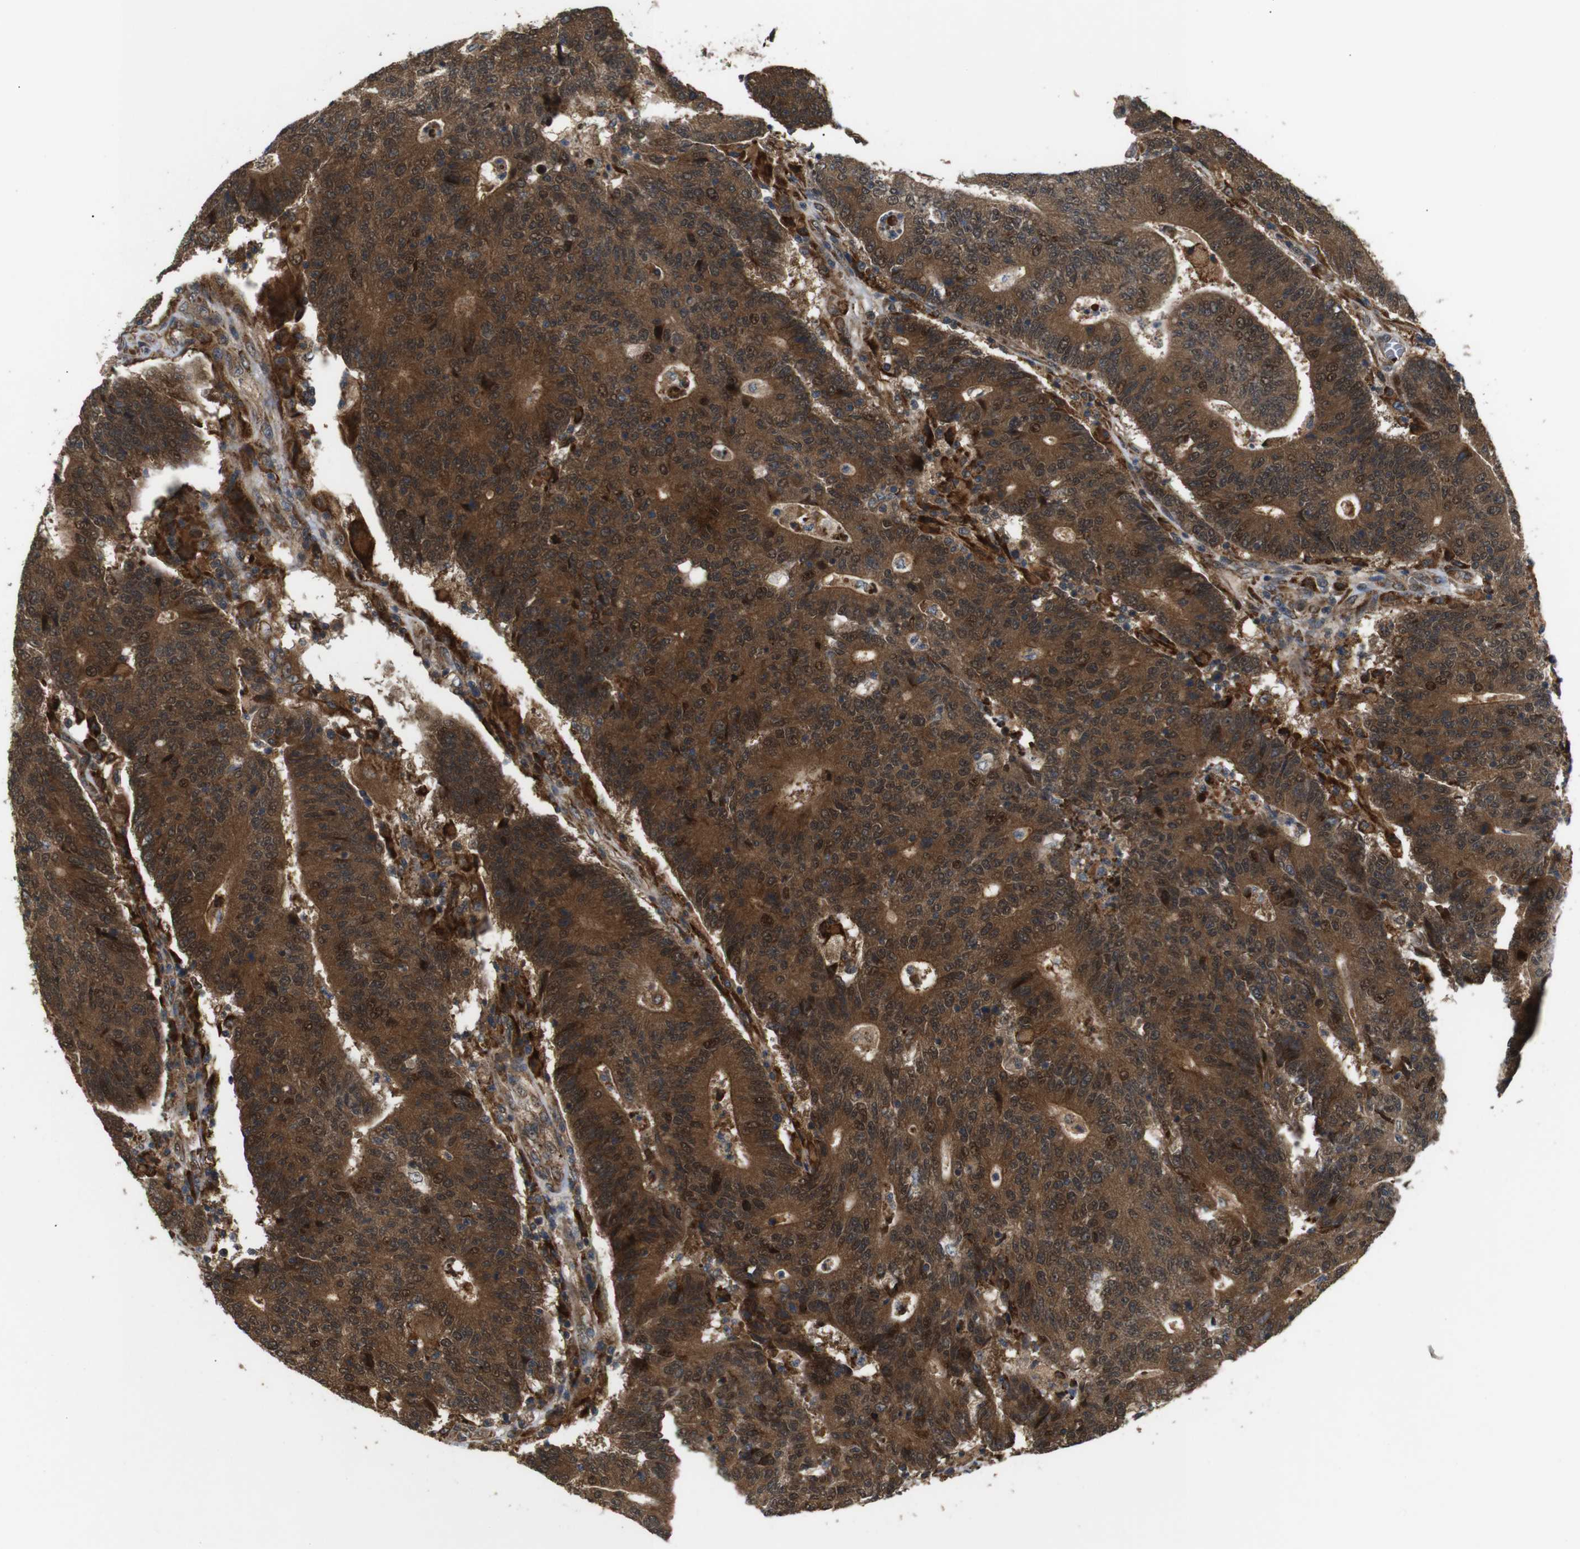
{"staining": {"intensity": "strong", "quantity": ">75%", "location": "cytoplasmic/membranous"}, "tissue": "colorectal cancer", "cell_type": "Tumor cells", "image_type": "cancer", "snomed": [{"axis": "morphology", "description": "Normal tissue, NOS"}, {"axis": "morphology", "description": "Adenocarcinoma, NOS"}, {"axis": "topography", "description": "Colon"}], "caption": "Protein expression analysis of human colorectal cancer reveals strong cytoplasmic/membranous staining in about >75% of tumor cells.", "gene": "EPHB2", "patient": {"sex": "female", "age": 75}}